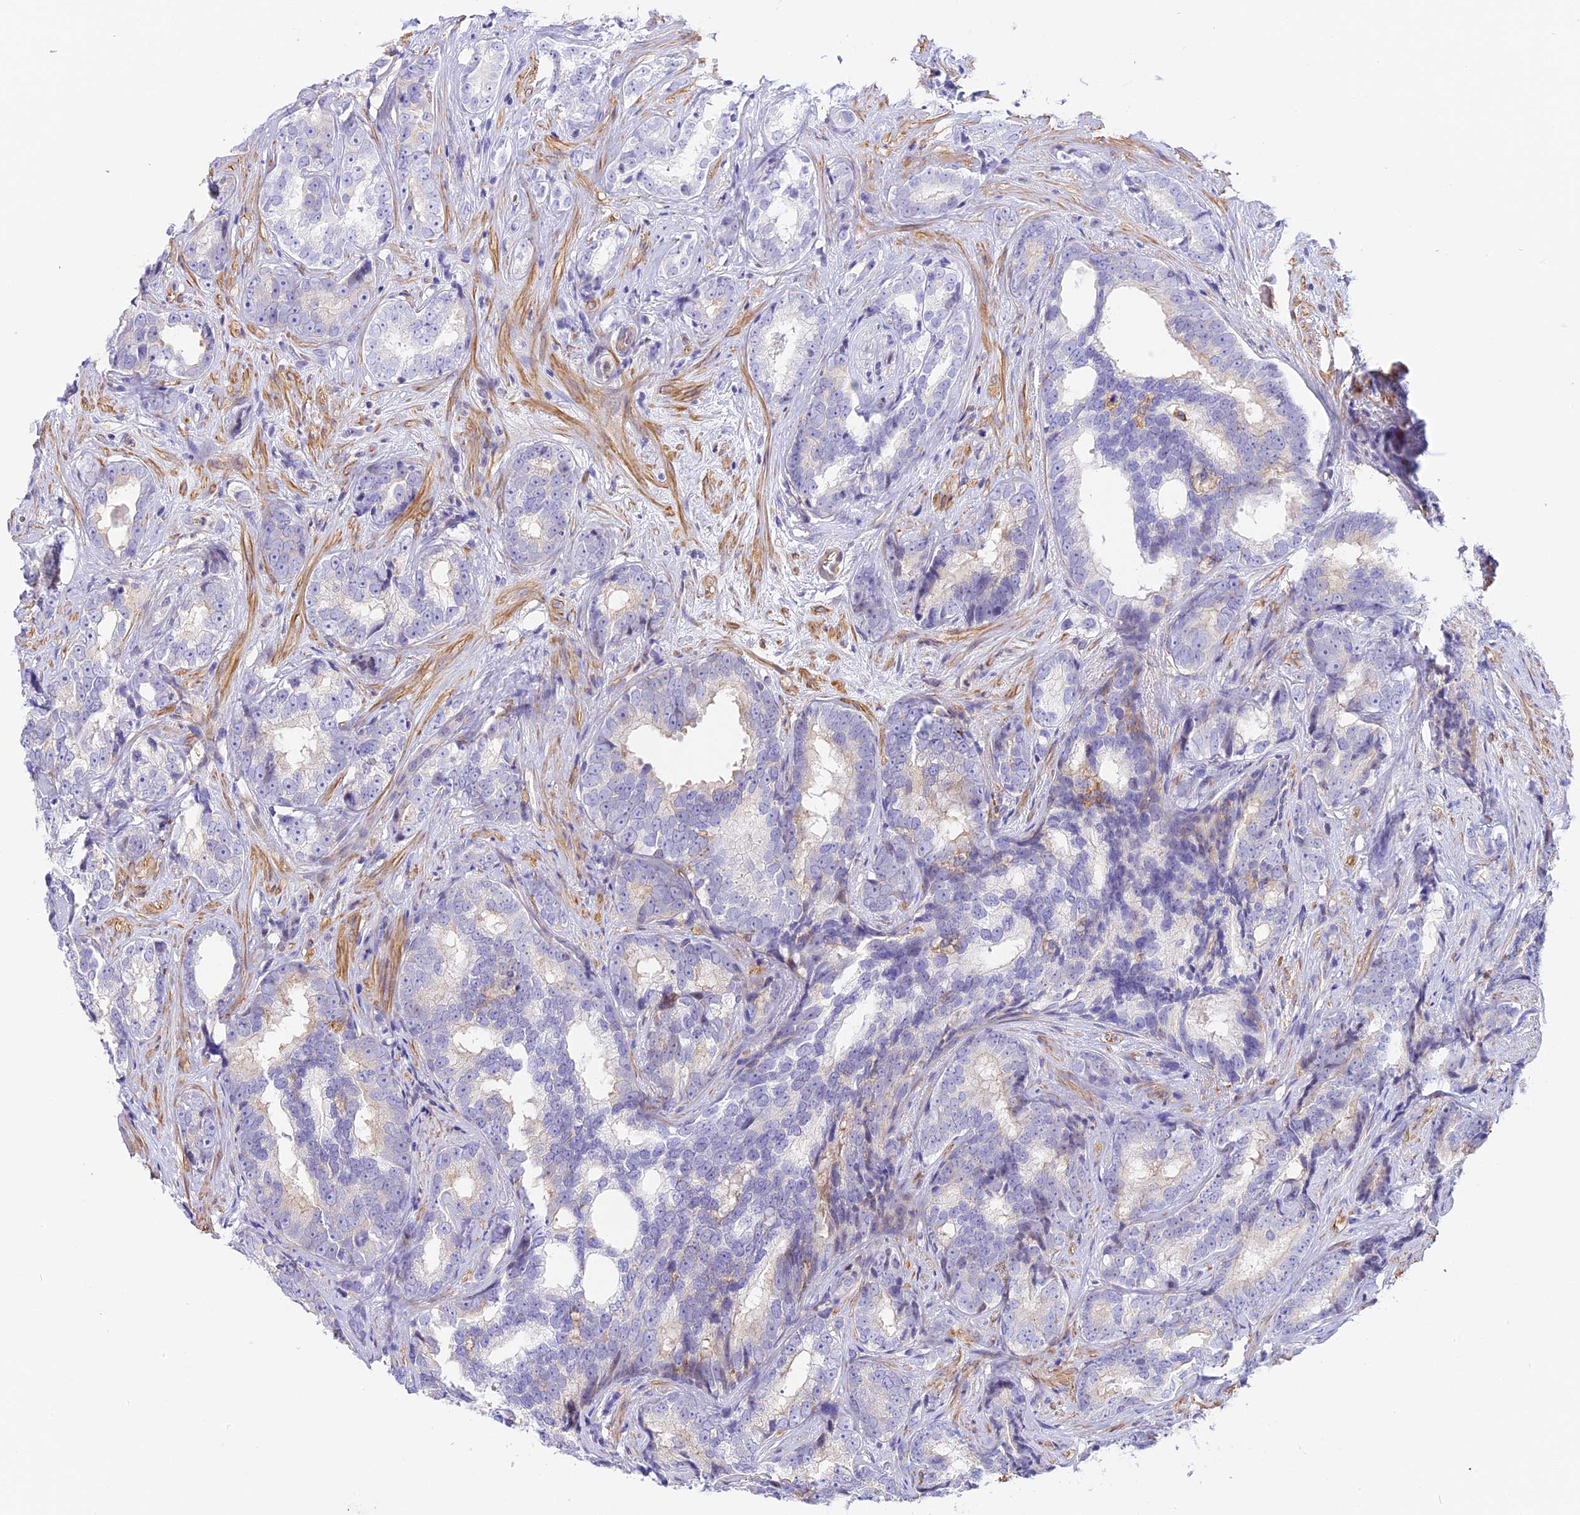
{"staining": {"intensity": "negative", "quantity": "none", "location": "none"}, "tissue": "prostate cancer", "cell_type": "Tumor cells", "image_type": "cancer", "snomed": [{"axis": "morphology", "description": "Adenocarcinoma, High grade"}, {"axis": "topography", "description": "Prostate"}], "caption": "Immunohistochemical staining of high-grade adenocarcinoma (prostate) reveals no significant expression in tumor cells.", "gene": "HOMER3", "patient": {"sex": "male", "age": 66}}